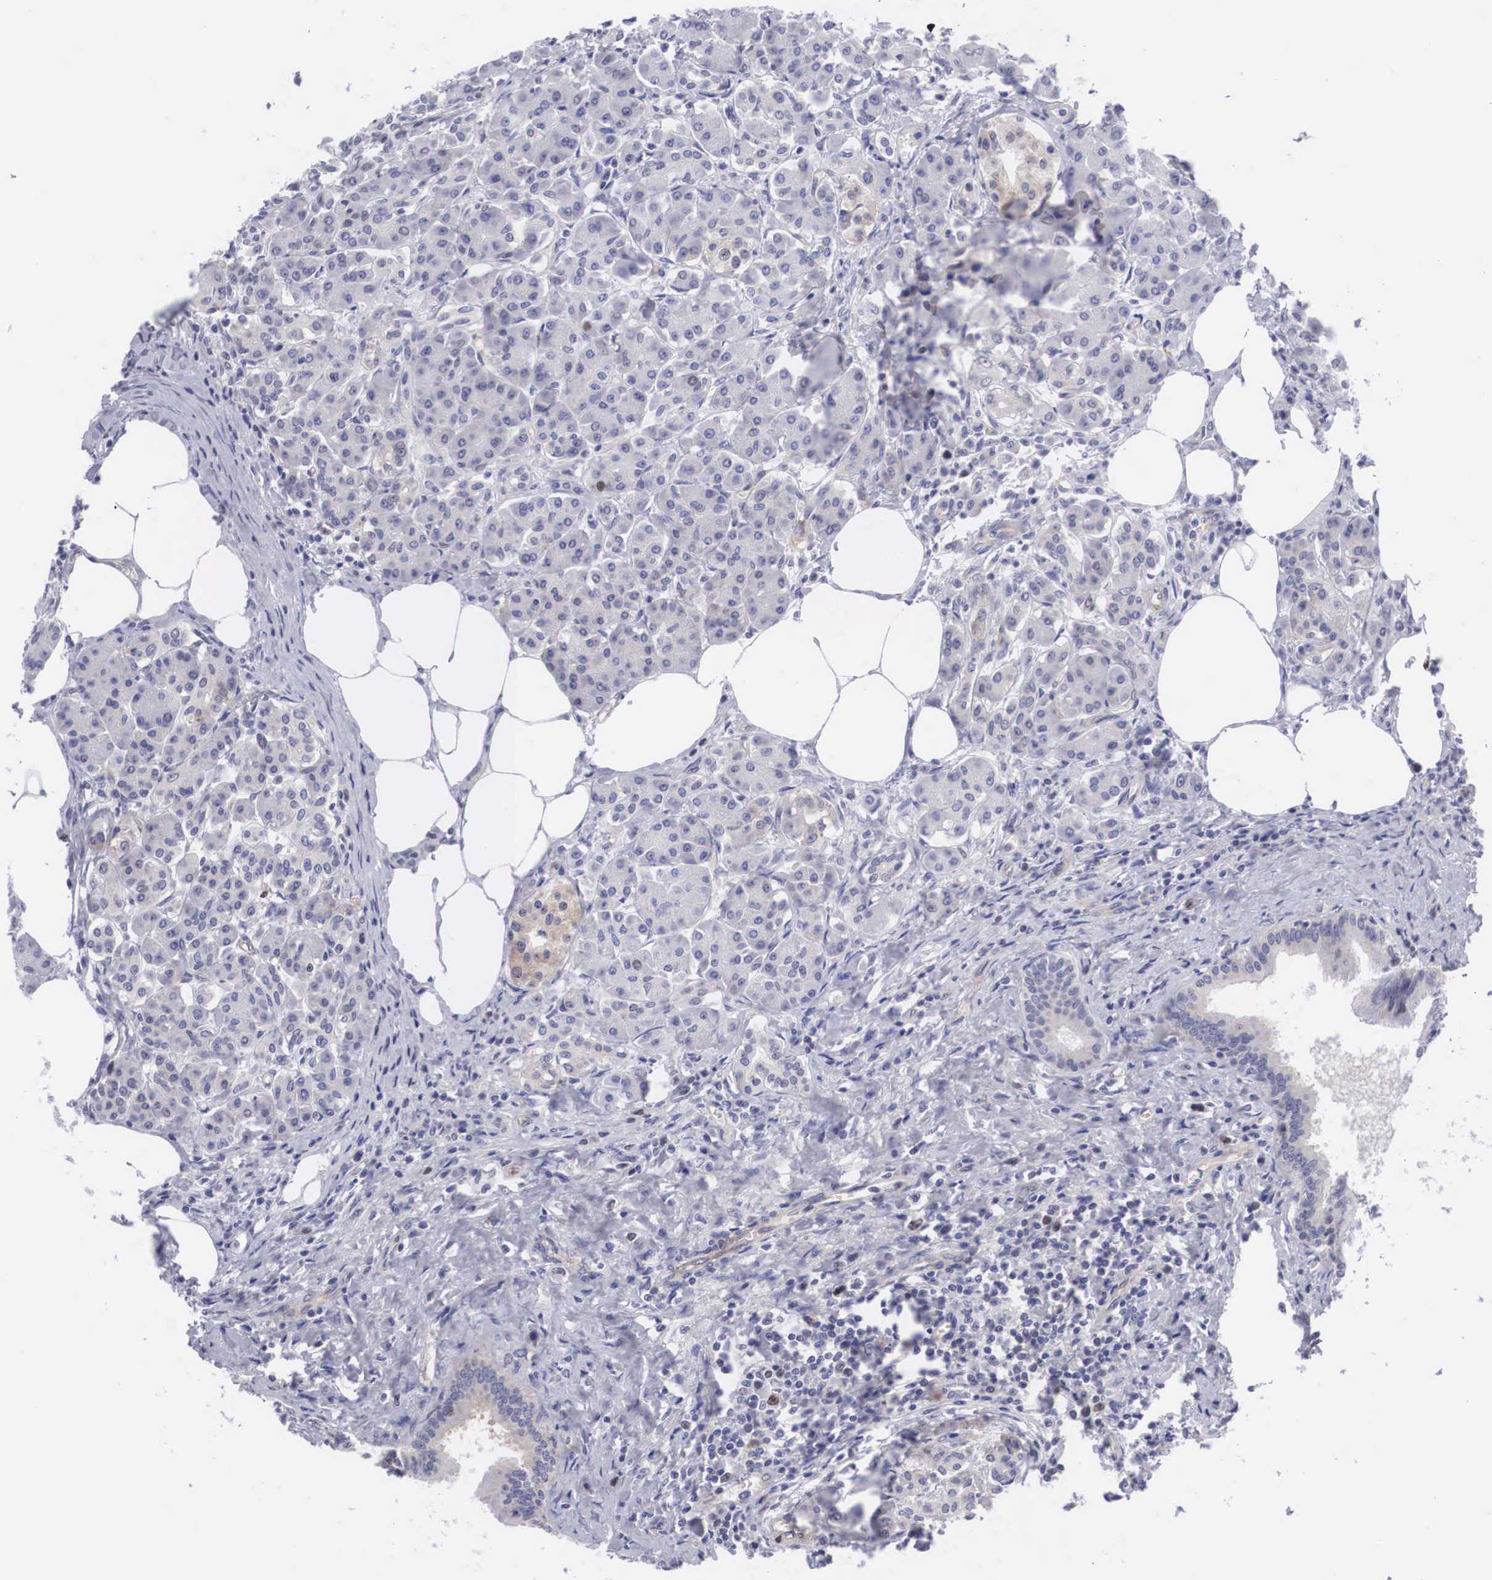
{"staining": {"intensity": "weak", "quantity": "25%-75%", "location": "cytoplasmic/membranous"}, "tissue": "pancreas", "cell_type": "Exocrine glandular cells", "image_type": "normal", "snomed": [{"axis": "morphology", "description": "Normal tissue, NOS"}, {"axis": "topography", "description": "Pancreas"}], "caption": "Exocrine glandular cells demonstrate low levels of weak cytoplasmic/membranous positivity in about 25%-75% of cells in benign pancreas. (Stains: DAB in brown, nuclei in blue, Microscopy: brightfield microscopy at high magnification).", "gene": "MAST4", "patient": {"sex": "female", "age": 73}}